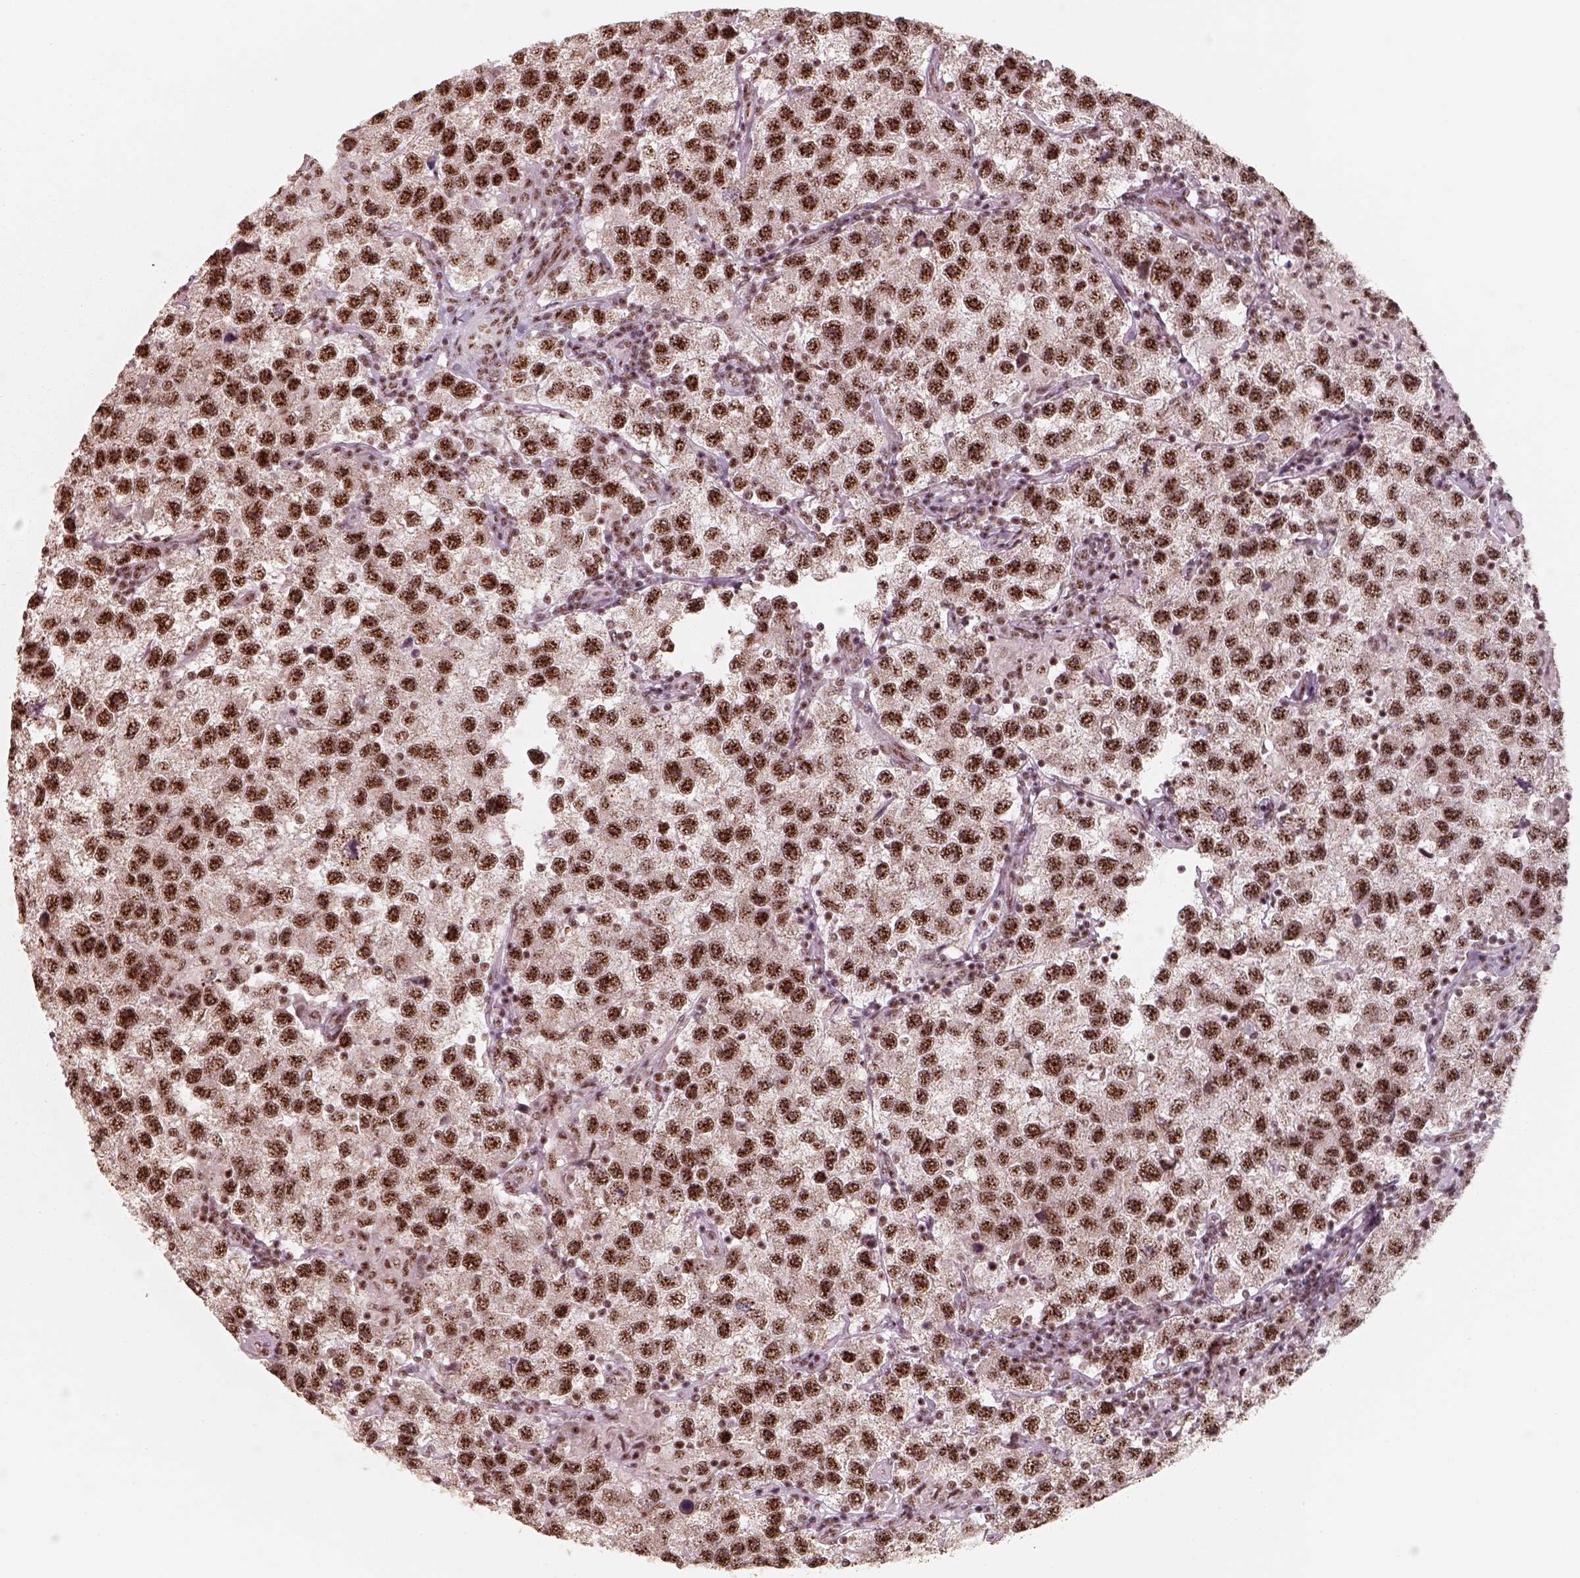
{"staining": {"intensity": "strong", "quantity": ">75%", "location": "nuclear"}, "tissue": "testis cancer", "cell_type": "Tumor cells", "image_type": "cancer", "snomed": [{"axis": "morphology", "description": "Seminoma, NOS"}, {"axis": "topography", "description": "Testis"}], "caption": "Immunohistochemistry (IHC) photomicrograph of neoplastic tissue: human testis cancer stained using immunohistochemistry demonstrates high levels of strong protein expression localized specifically in the nuclear of tumor cells, appearing as a nuclear brown color.", "gene": "ATXN7L3", "patient": {"sex": "male", "age": 26}}